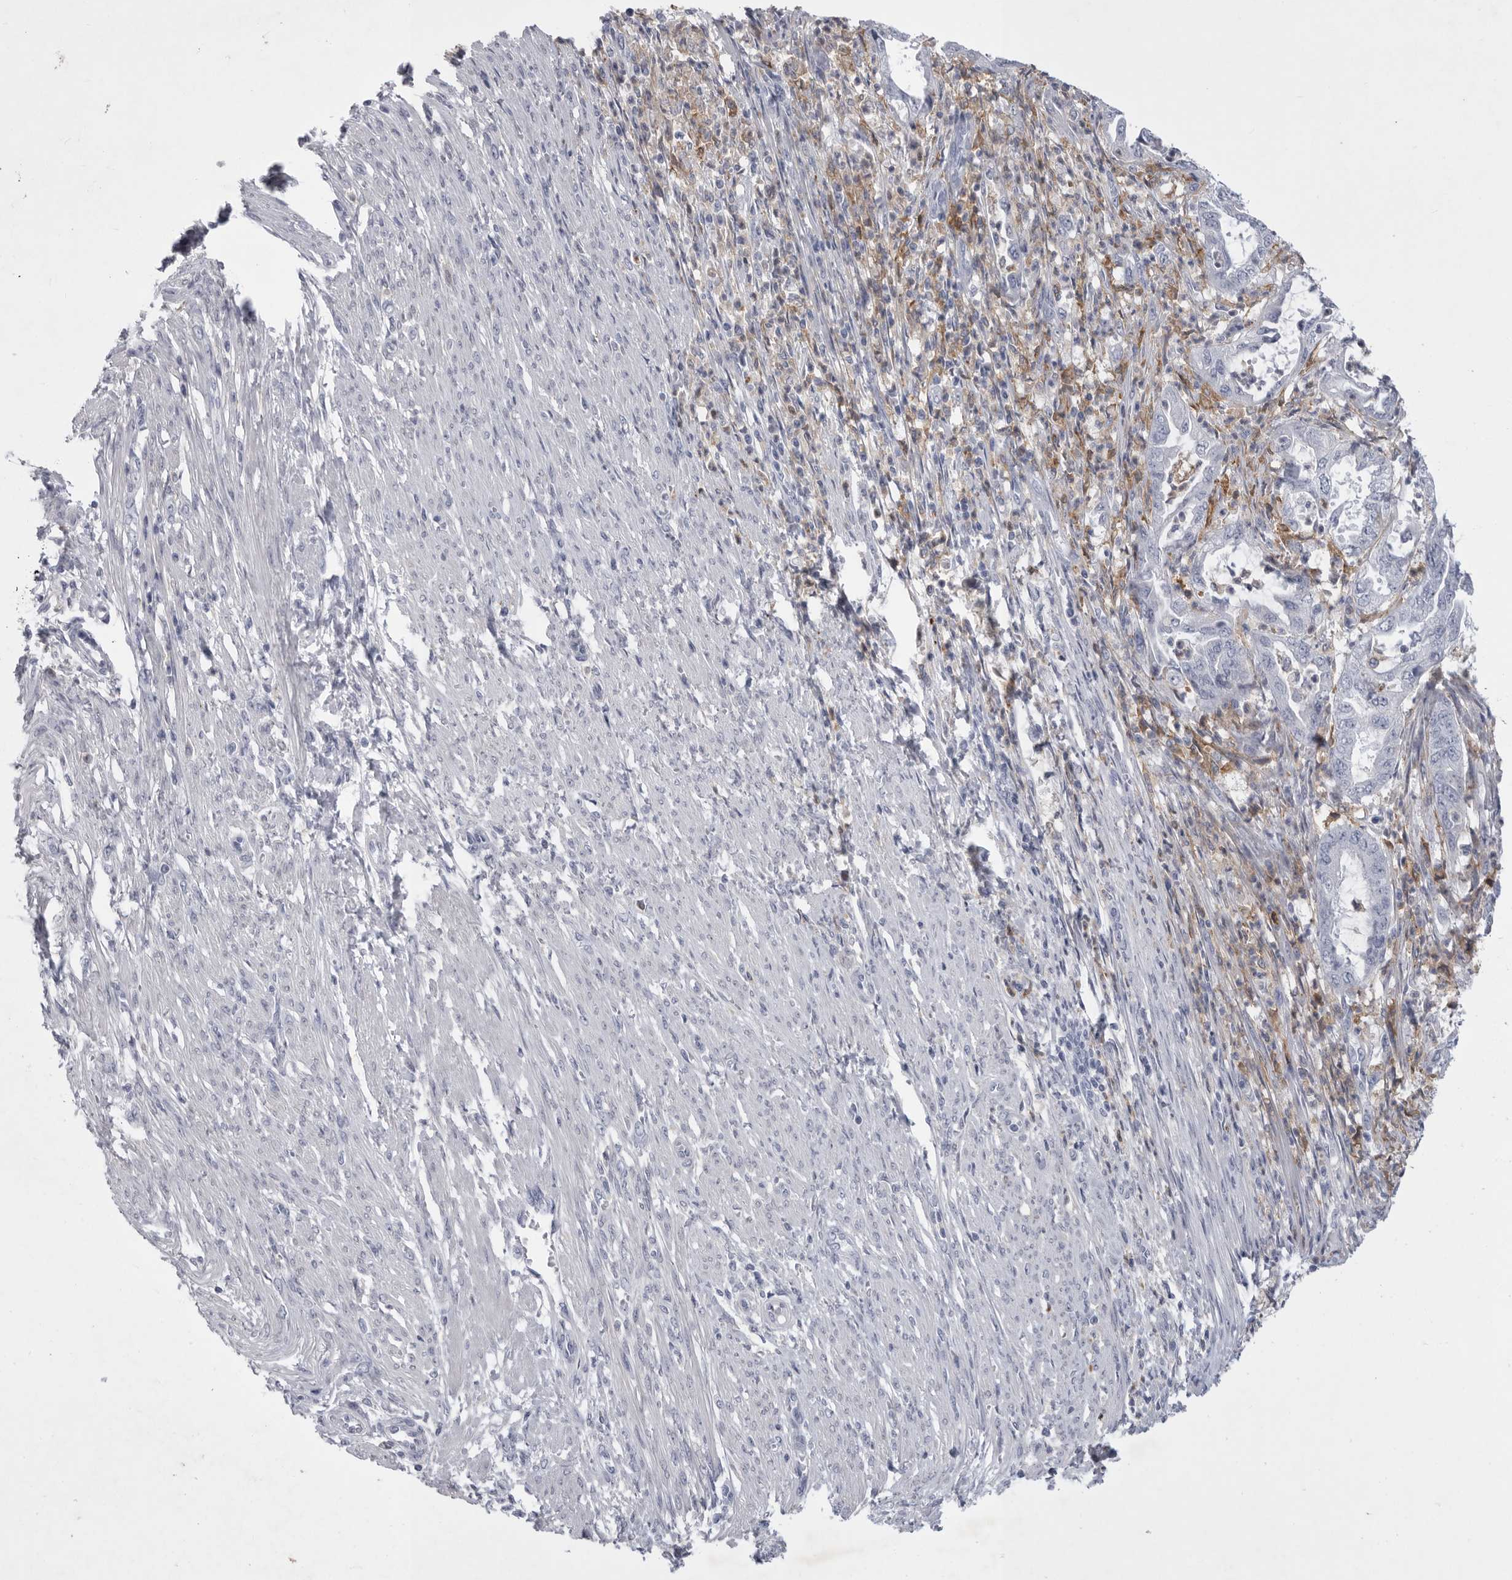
{"staining": {"intensity": "negative", "quantity": "none", "location": "none"}, "tissue": "endometrial cancer", "cell_type": "Tumor cells", "image_type": "cancer", "snomed": [{"axis": "morphology", "description": "Adenocarcinoma, NOS"}, {"axis": "topography", "description": "Endometrium"}], "caption": "IHC image of neoplastic tissue: human endometrial cancer (adenocarcinoma) stained with DAB demonstrates no significant protein staining in tumor cells.", "gene": "SIGLEC10", "patient": {"sex": "female", "age": 51}}